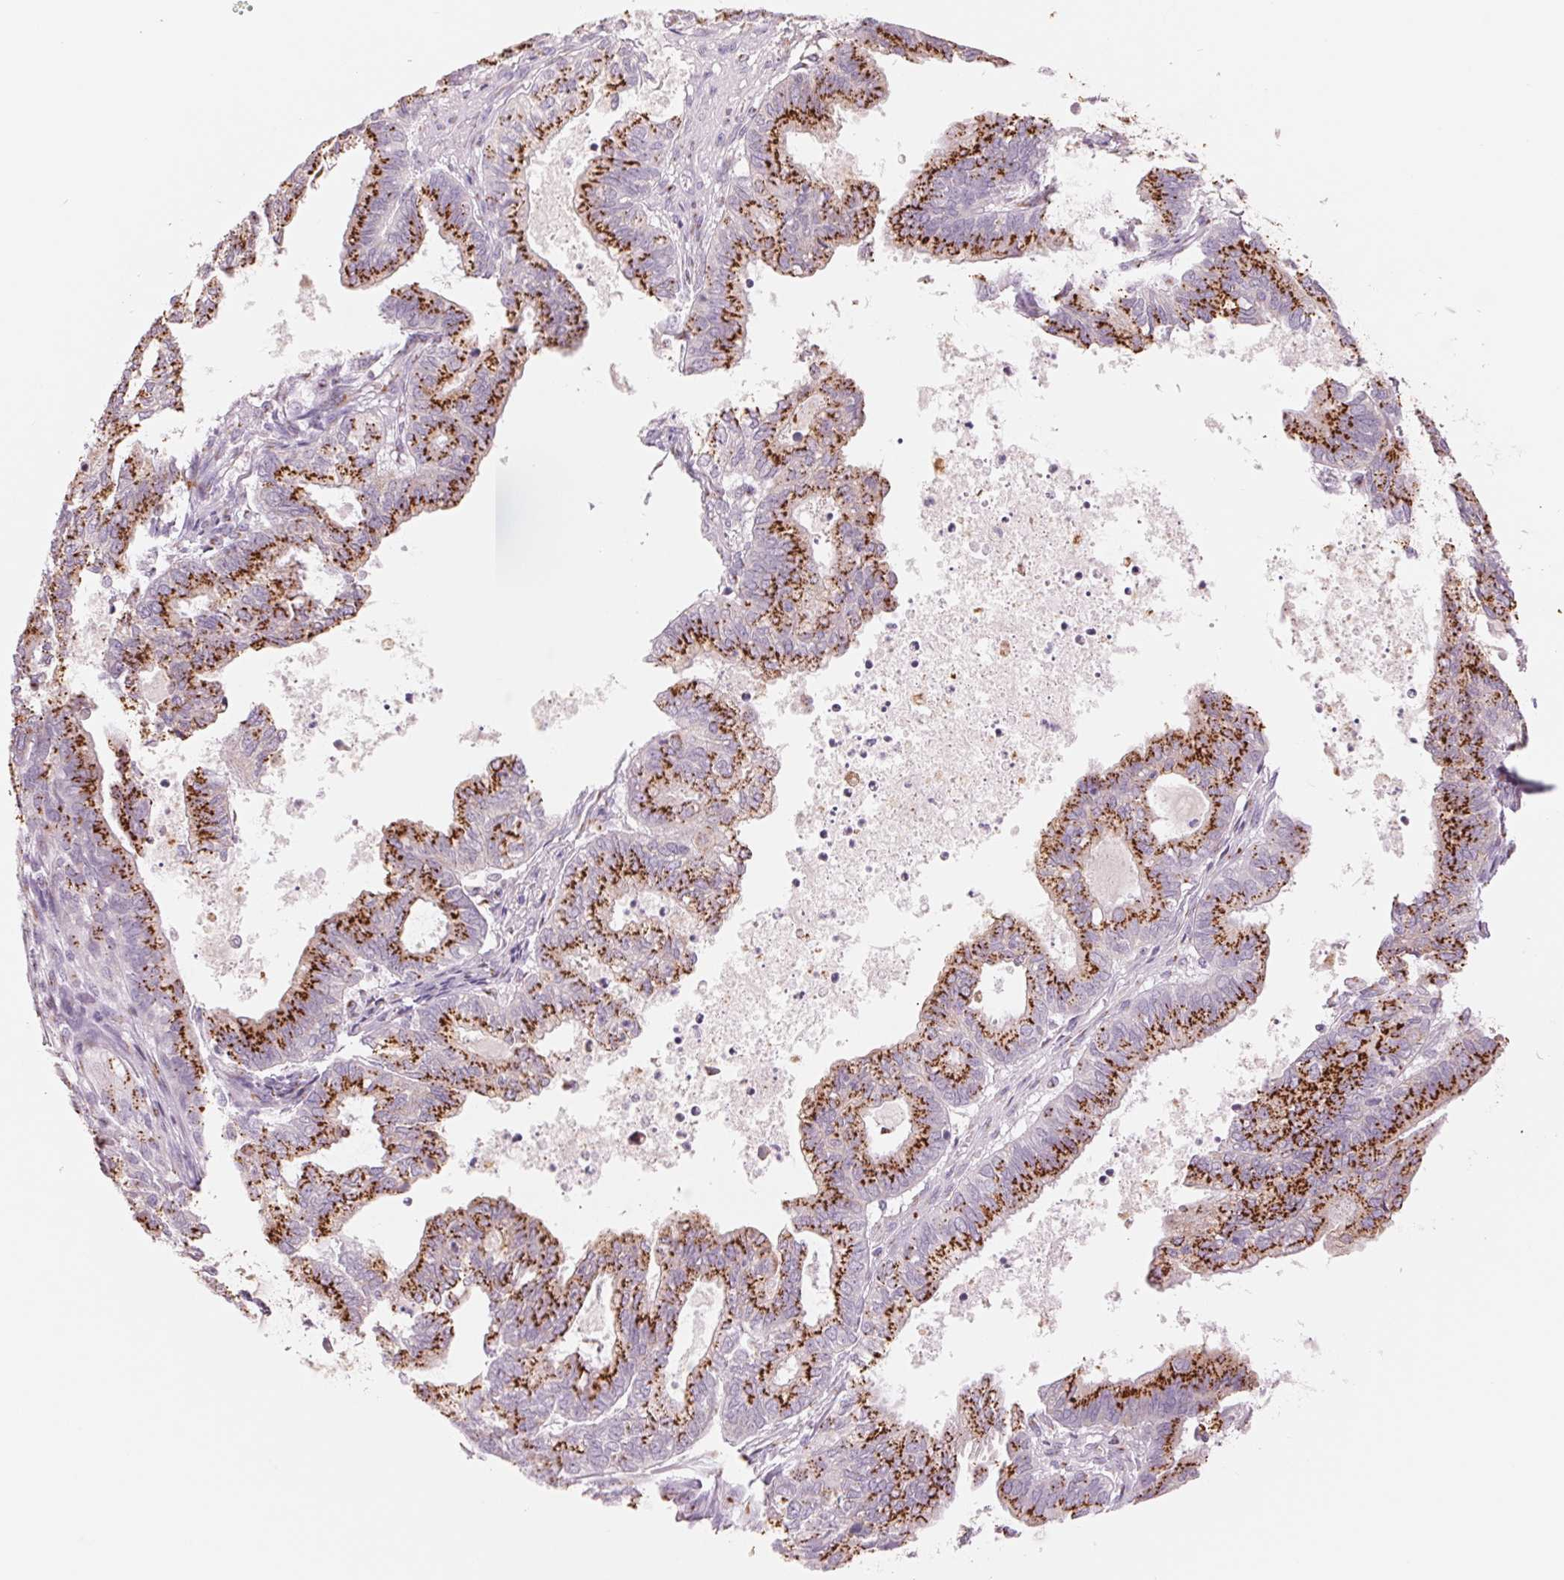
{"staining": {"intensity": "strong", "quantity": ">75%", "location": "cytoplasmic/membranous"}, "tissue": "ovarian cancer", "cell_type": "Tumor cells", "image_type": "cancer", "snomed": [{"axis": "morphology", "description": "Carcinoma, endometroid"}, {"axis": "topography", "description": "Ovary"}], "caption": "Ovarian endometroid carcinoma stained with DAB (3,3'-diaminobenzidine) IHC displays high levels of strong cytoplasmic/membranous positivity in approximately >75% of tumor cells. Using DAB (brown) and hematoxylin (blue) stains, captured at high magnification using brightfield microscopy.", "gene": "GALNT7", "patient": {"sex": "female", "age": 64}}